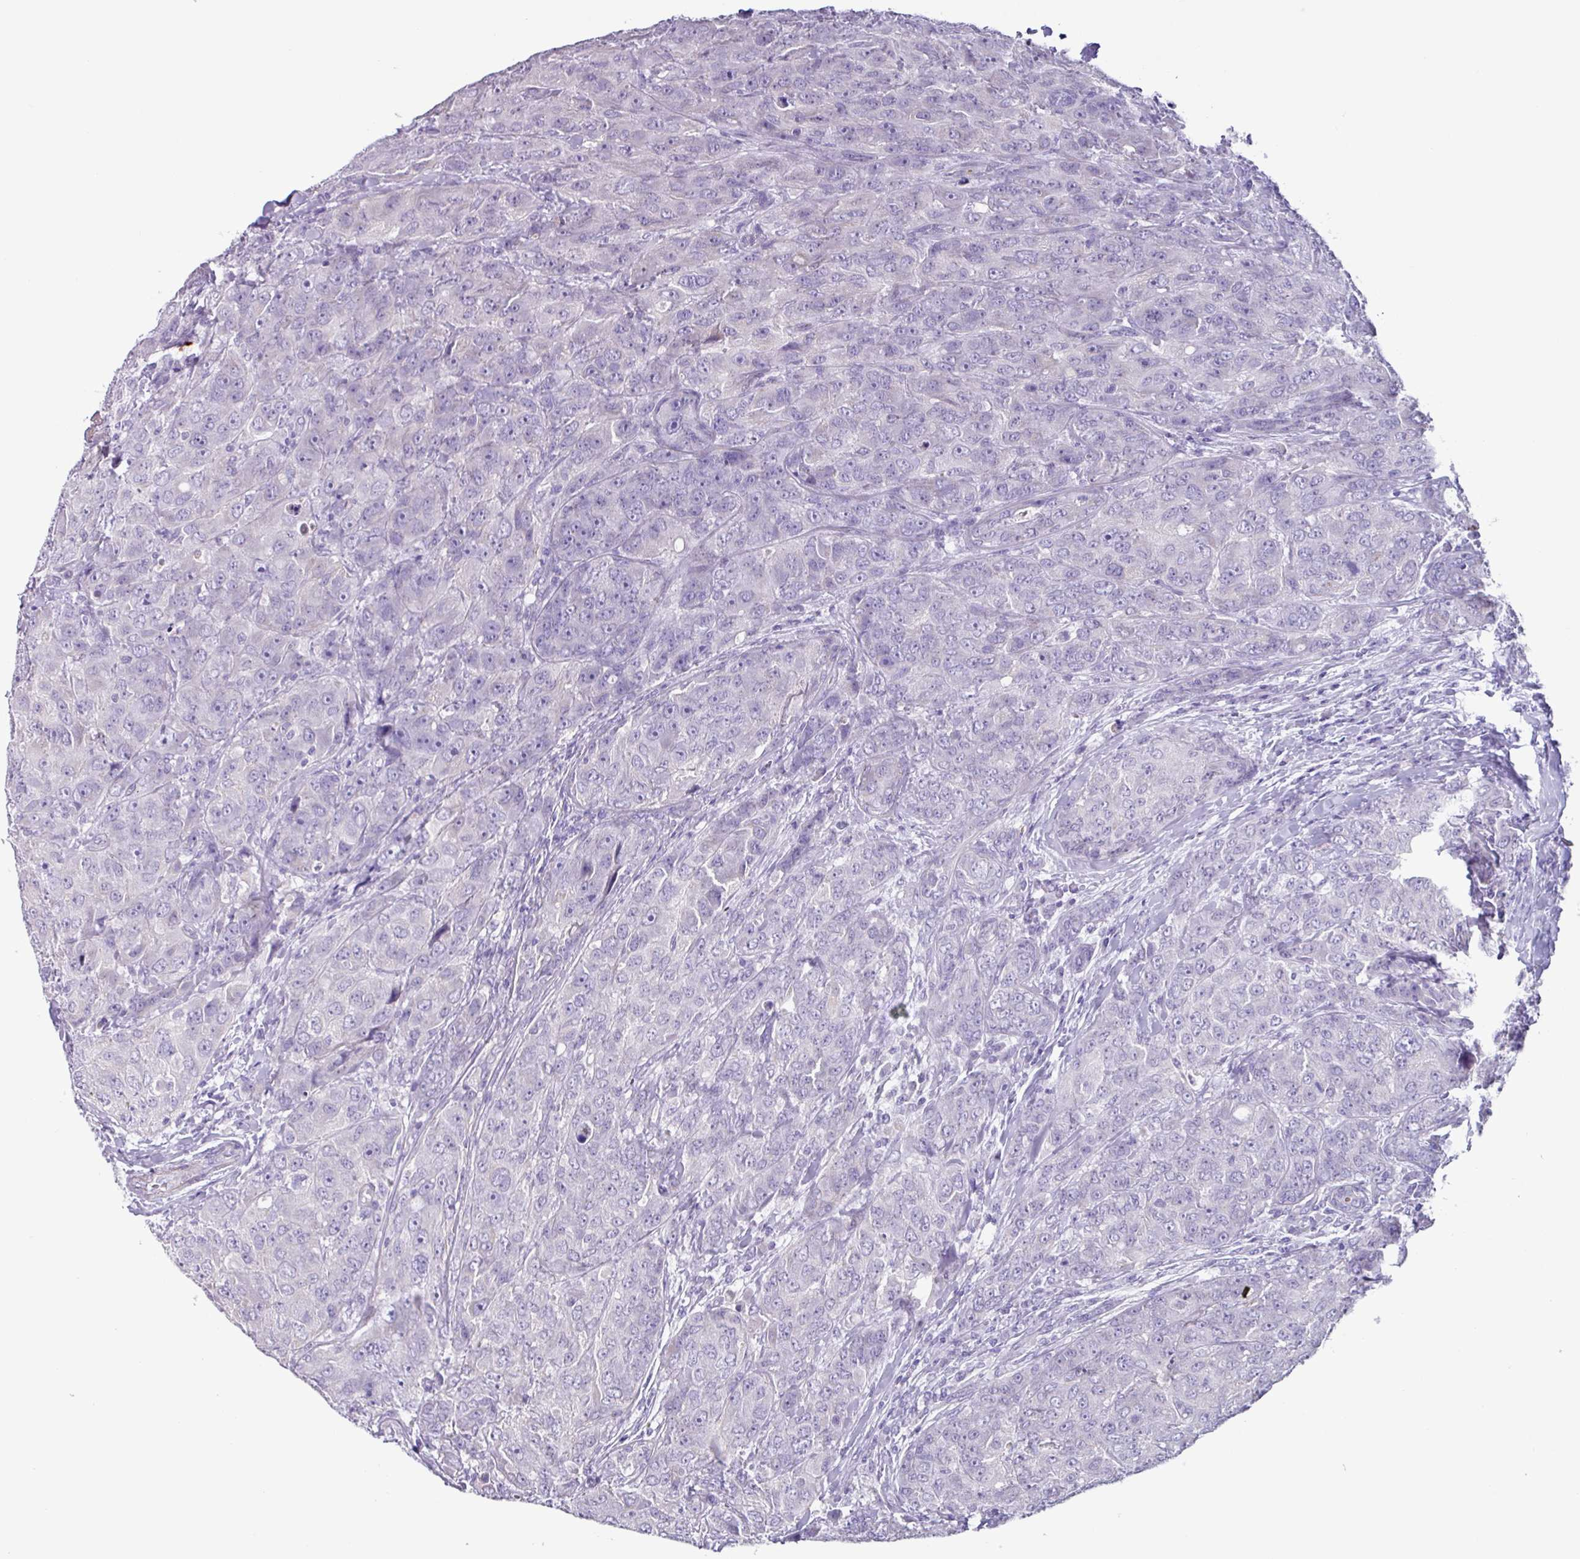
{"staining": {"intensity": "negative", "quantity": "none", "location": "none"}, "tissue": "breast cancer", "cell_type": "Tumor cells", "image_type": "cancer", "snomed": [{"axis": "morphology", "description": "Duct carcinoma"}, {"axis": "topography", "description": "Breast"}], "caption": "Photomicrograph shows no significant protein positivity in tumor cells of breast infiltrating ductal carcinoma.", "gene": "OTX1", "patient": {"sex": "female", "age": 43}}